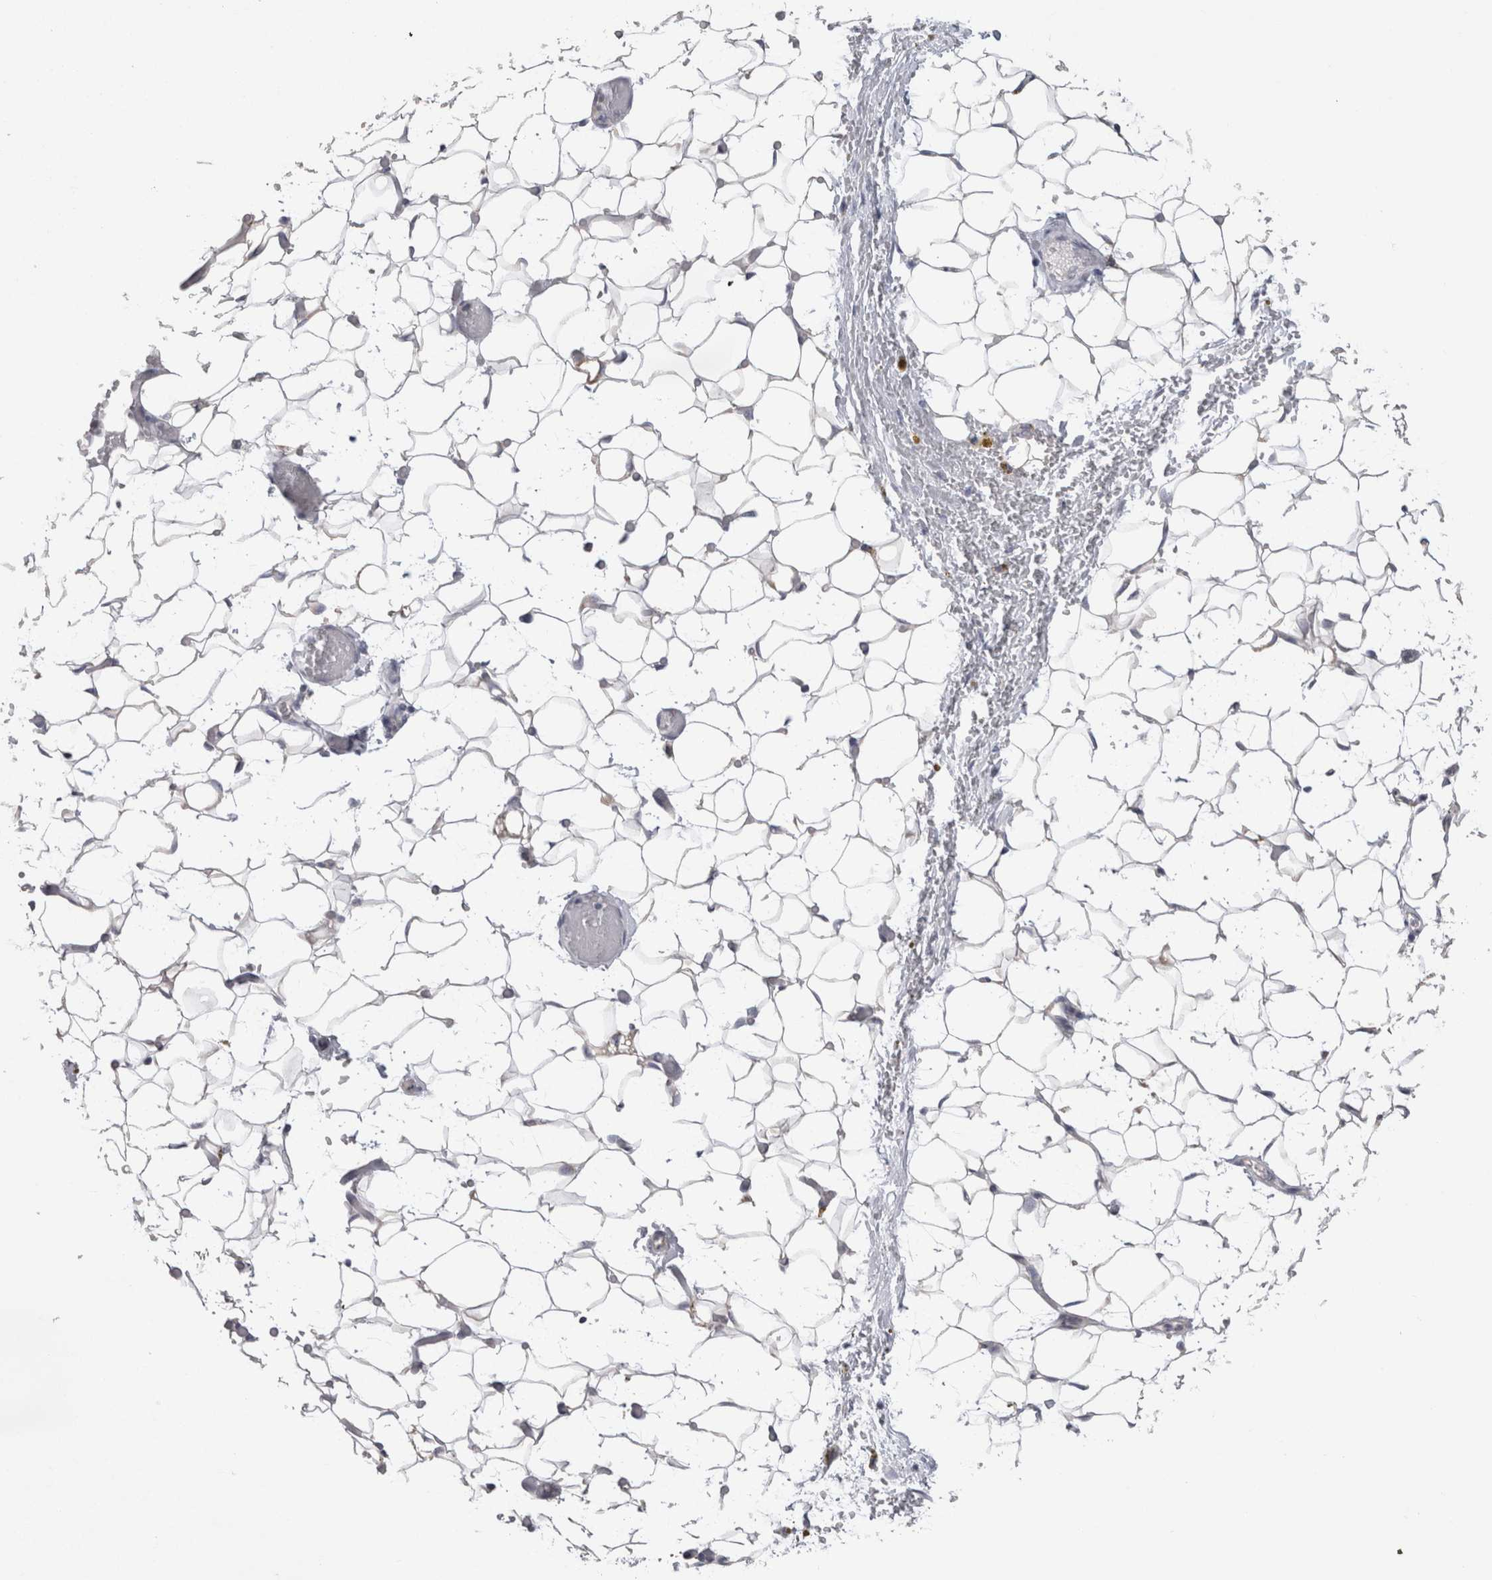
{"staining": {"intensity": "negative", "quantity": "none", "location": "none"}, "tissue": "adipose tissue", "cell_type": "Adipocytes", "image_type": "normal", "snomed": [{"axis": "morphology", "description": "Normal tissue, NOS"}, {"axis": "topography", "description": "Kidney"}, {"axis": "topography", "description": "Peripheral nerve tissue"}], "caption": "An IHC micrograph of normal adipose tissue is shown. There is no staining in adipocytes of adipose tissue.", "gene": "DHRS4", "patient": {"sex": "male", "age": 7}}